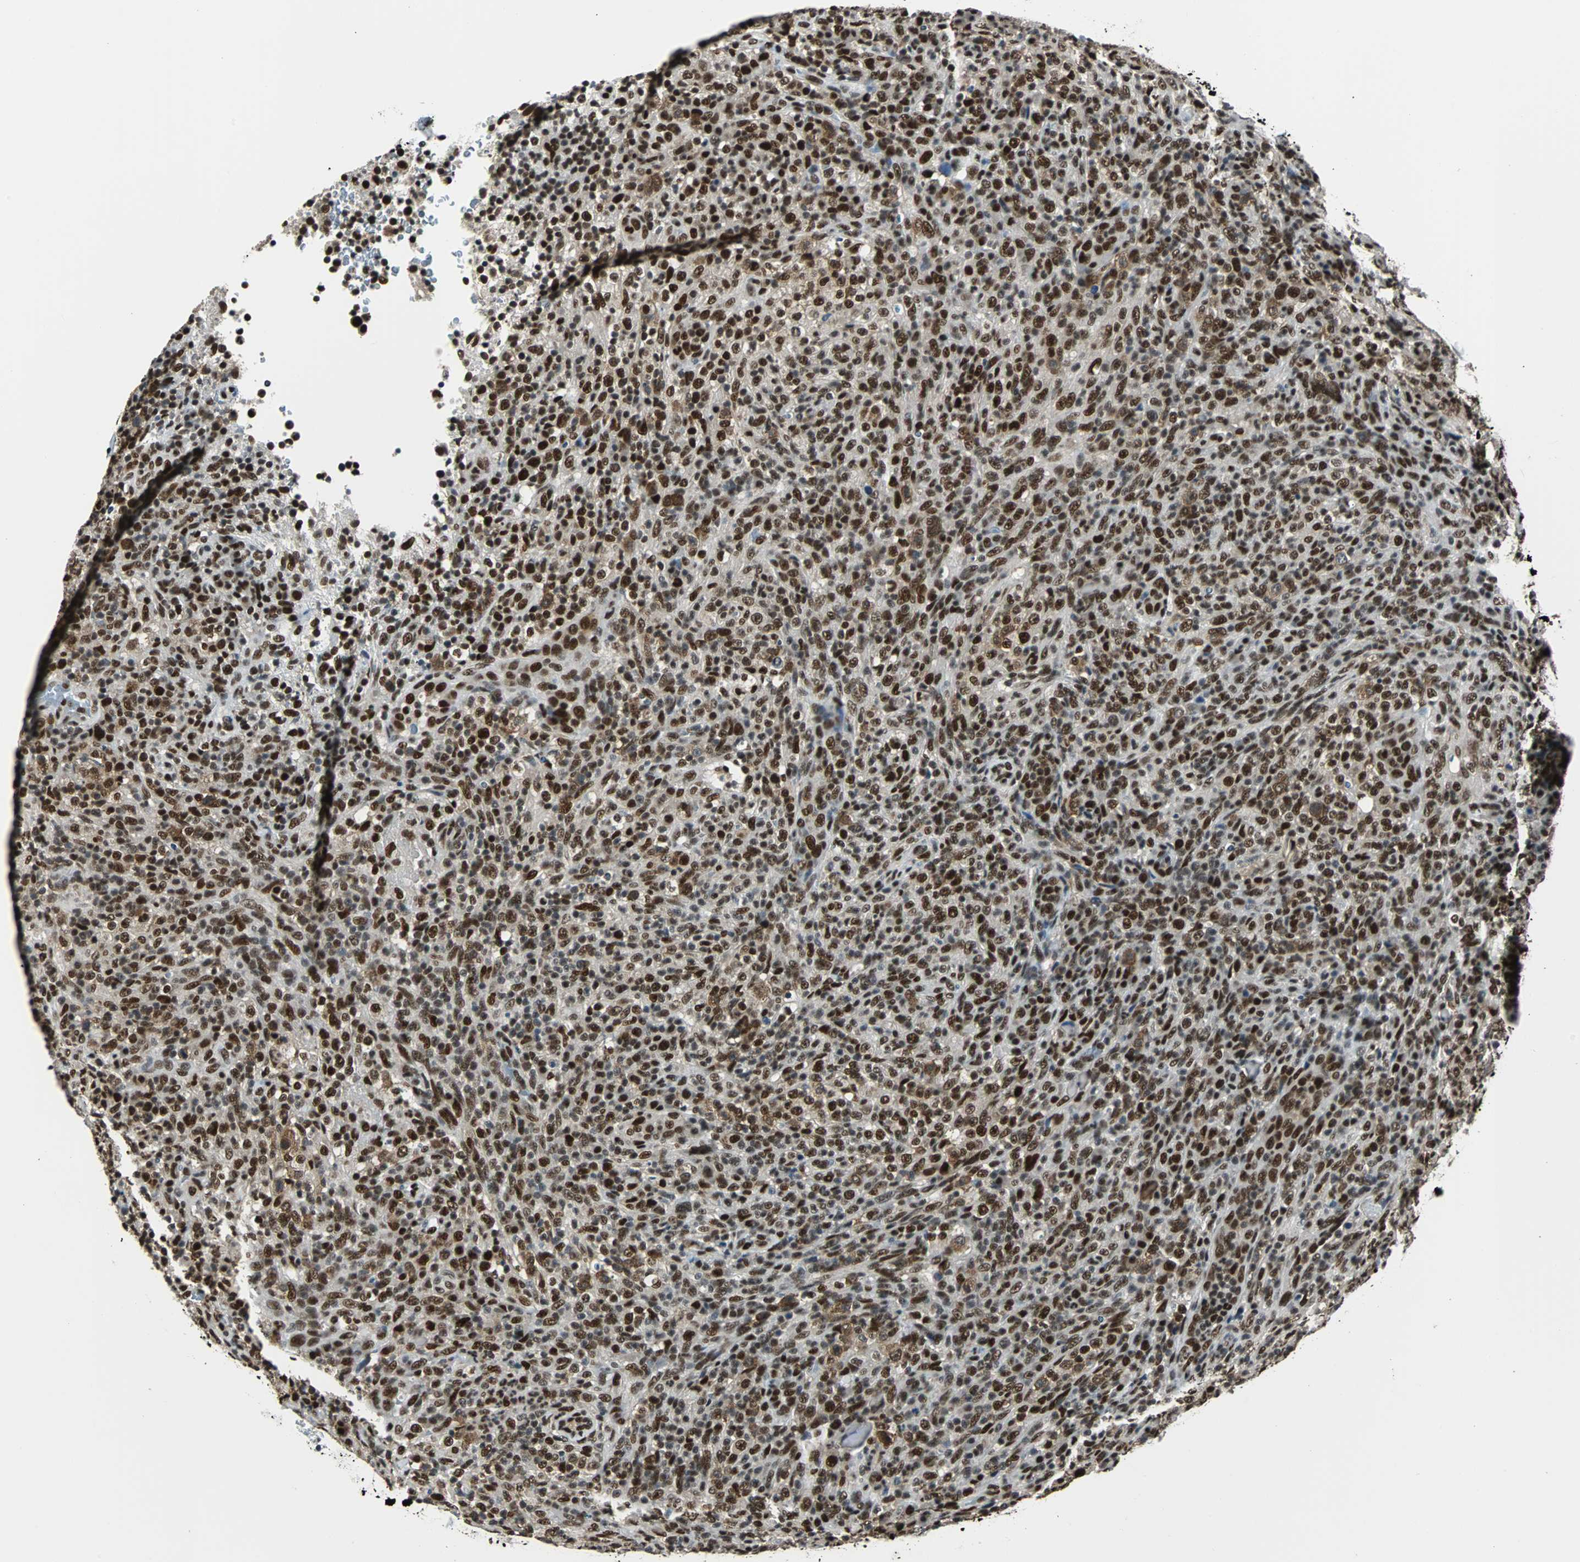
{"staining": {"intensity": "strong", "quantity": ">75%", "location": "nuclear"}, "tissue": "lymphoma", "cell_type": "Tumor cells", "image_type": "cancer", "snomed": [{"axis": "morphology", "description": "Malignant lymphoma, non-Hodgkin's type, High grade"}, {"axis": "topography", "description": "Lymph node"}], "caption": "Immunohistochemical staining of human lymphoma reveals strong nuclear protein positivity in about >75% of tumor cells.", "gene": "XRCC4", "patient": {"sex": "female", "age": 76}}